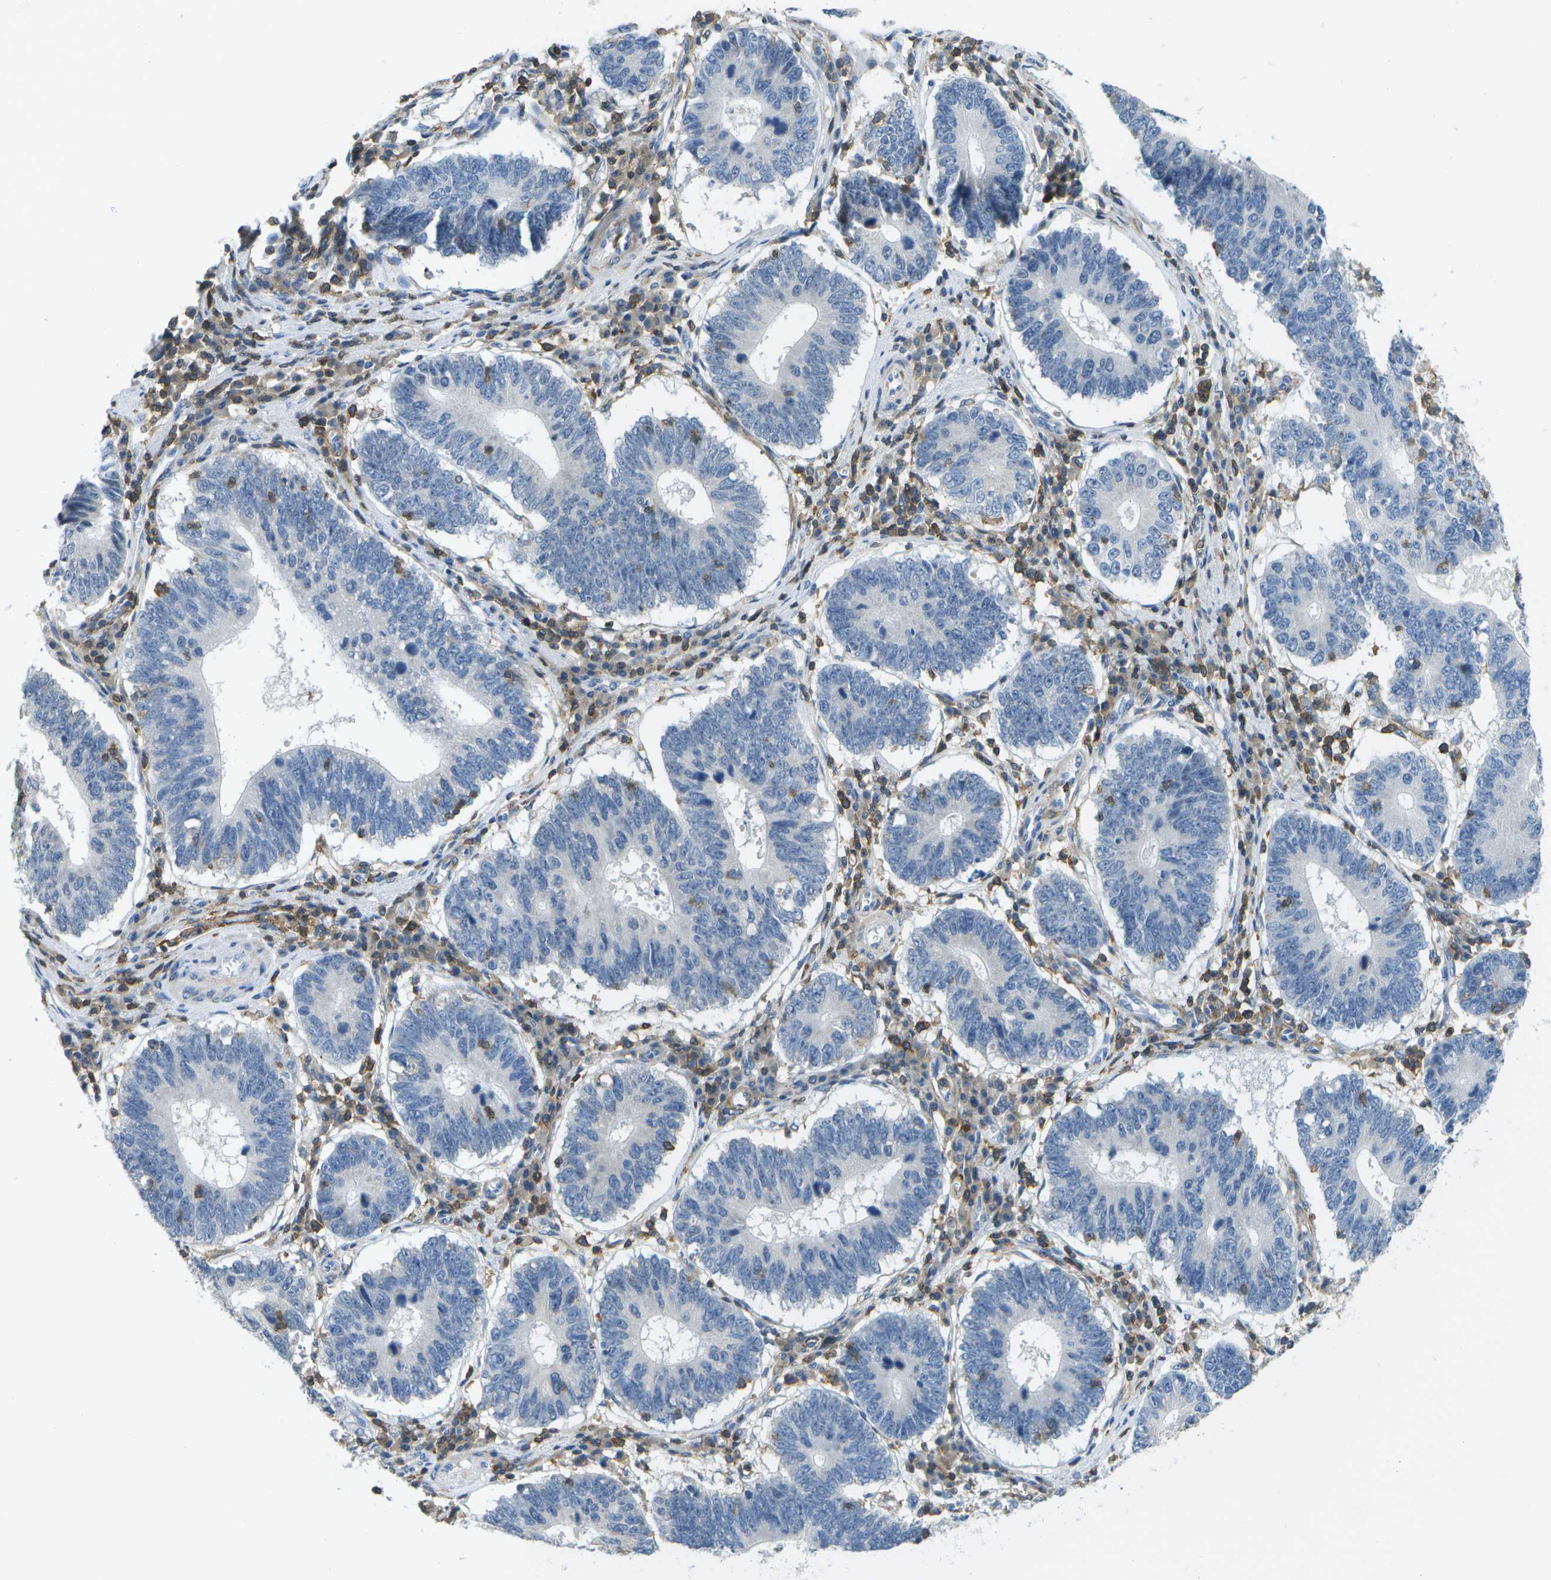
{"staining": {"intensity": "negative", "quantity": "none", "location": "none"}, "tissue": "stomach cancer", "cell_type": "Tumor cells", "image_type": "cancer", "snomed": [{"axis": "morphology", "description": "Adenocarcinoma, NOS"}, {"axis": "topography", "description": "Stomach"}], "caption": "The image exhibits no staining of tumor cells in adenocarcinoma (stomach).", "gene": "RCSD1", "patient": {"sex": "male", "age": 59}}